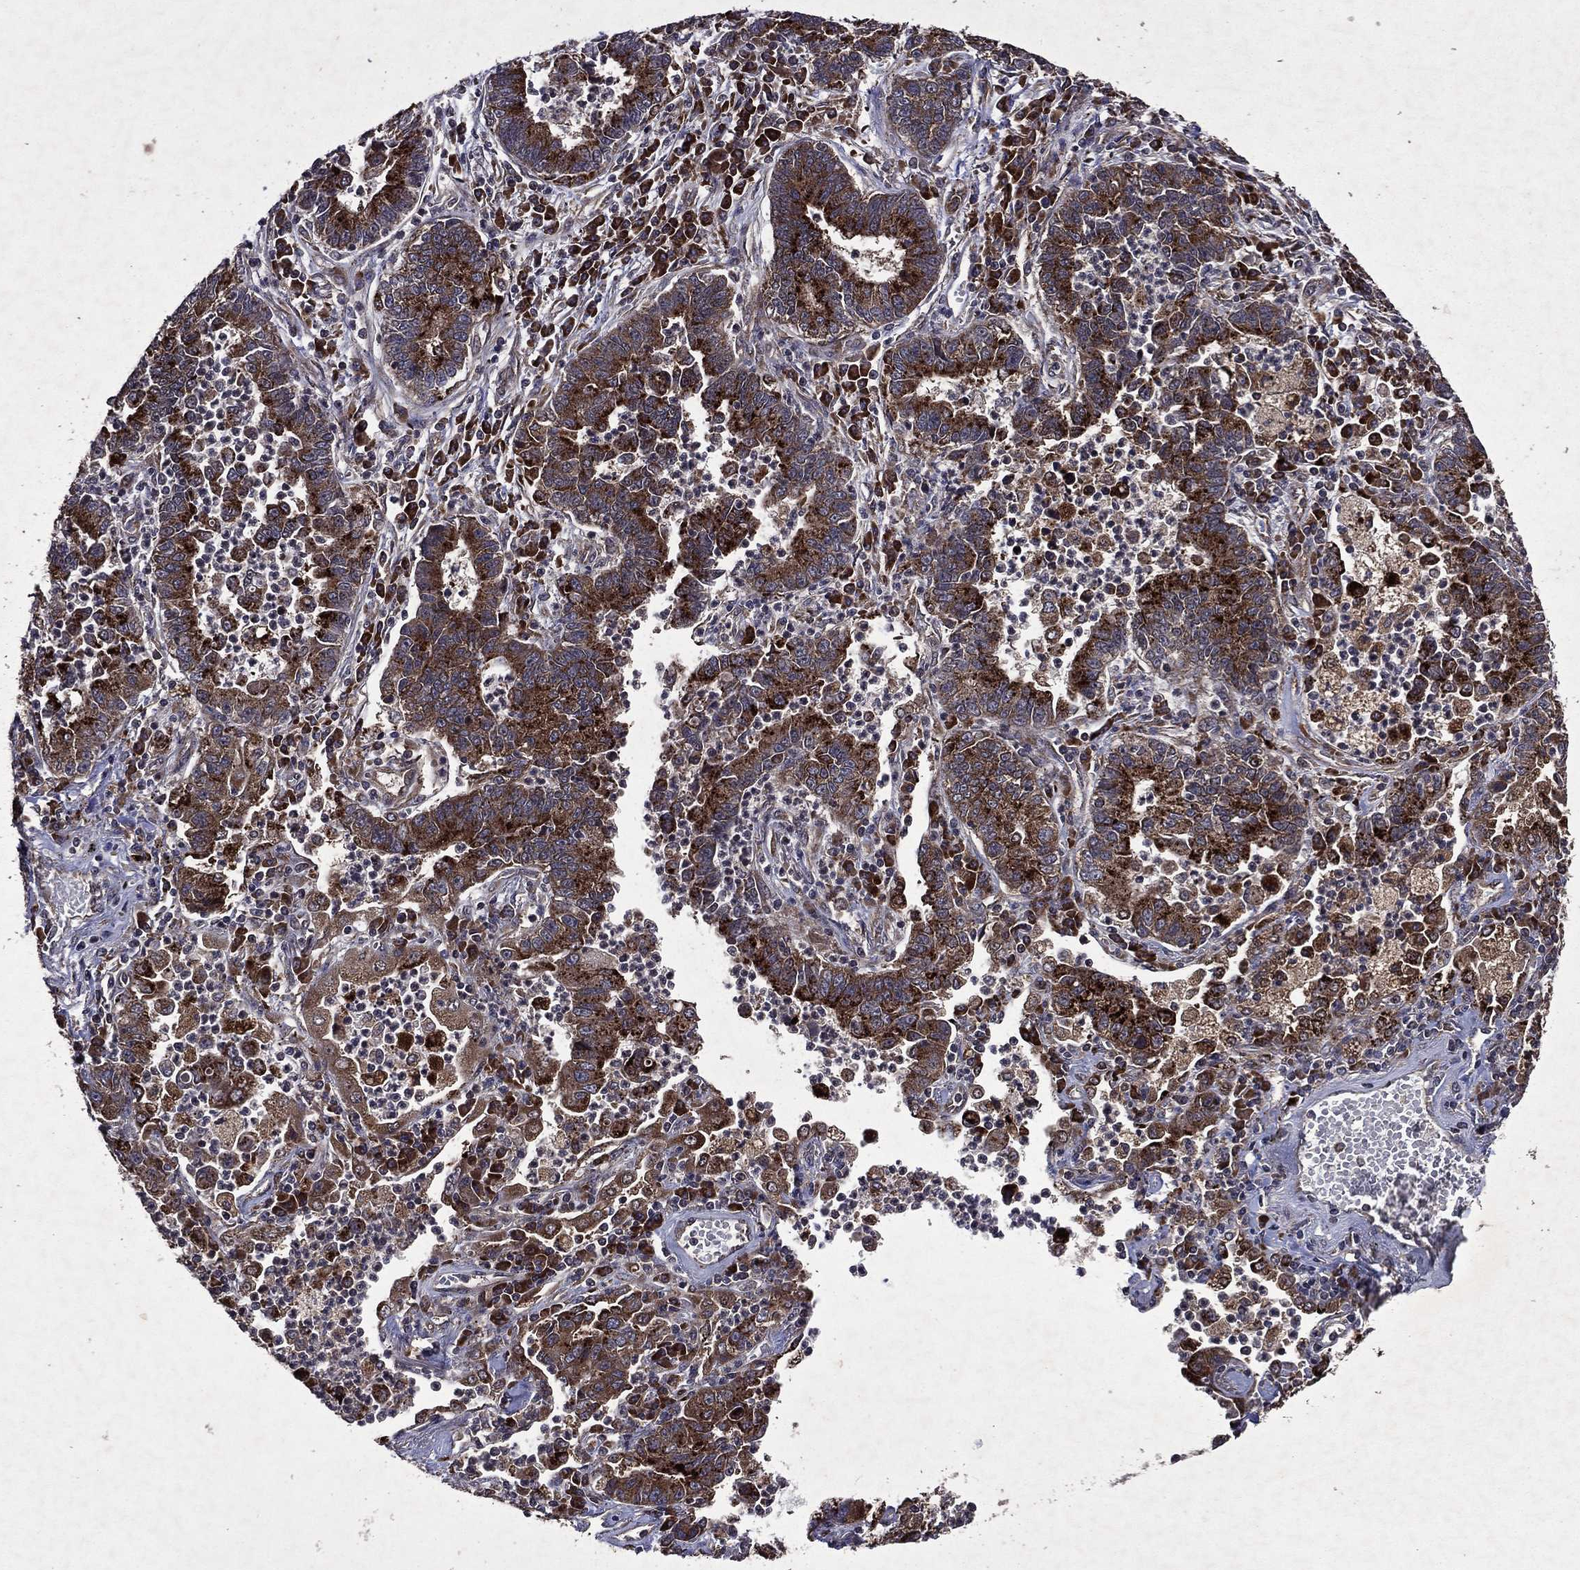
{"staining": {"intensity": "strong", "quantity": ">75%", "location": "cytoplasmic/membranous"}, "tissue": "lung cancer", "cell_type": "Tumor cells", "image_type": "cancer", "snomed": [{"axis": "morphology", "description": "Adenocarcinoma, NOS"}, {"axis": "topography", "description": "Lung"}], "caption": "Immunohistochemistry histopathology image of neoplastic tissue: lung cancer (adenocarcinoma) stained using IHC exhibits high levels of strong protein expression localized specifically in the cytoplasmic/membranous of tumor cells, appearing as a cytoplasmic/membranous brown color.", "gene": "EIF2B4", "patient": {"sex": "female", "age": 57}}